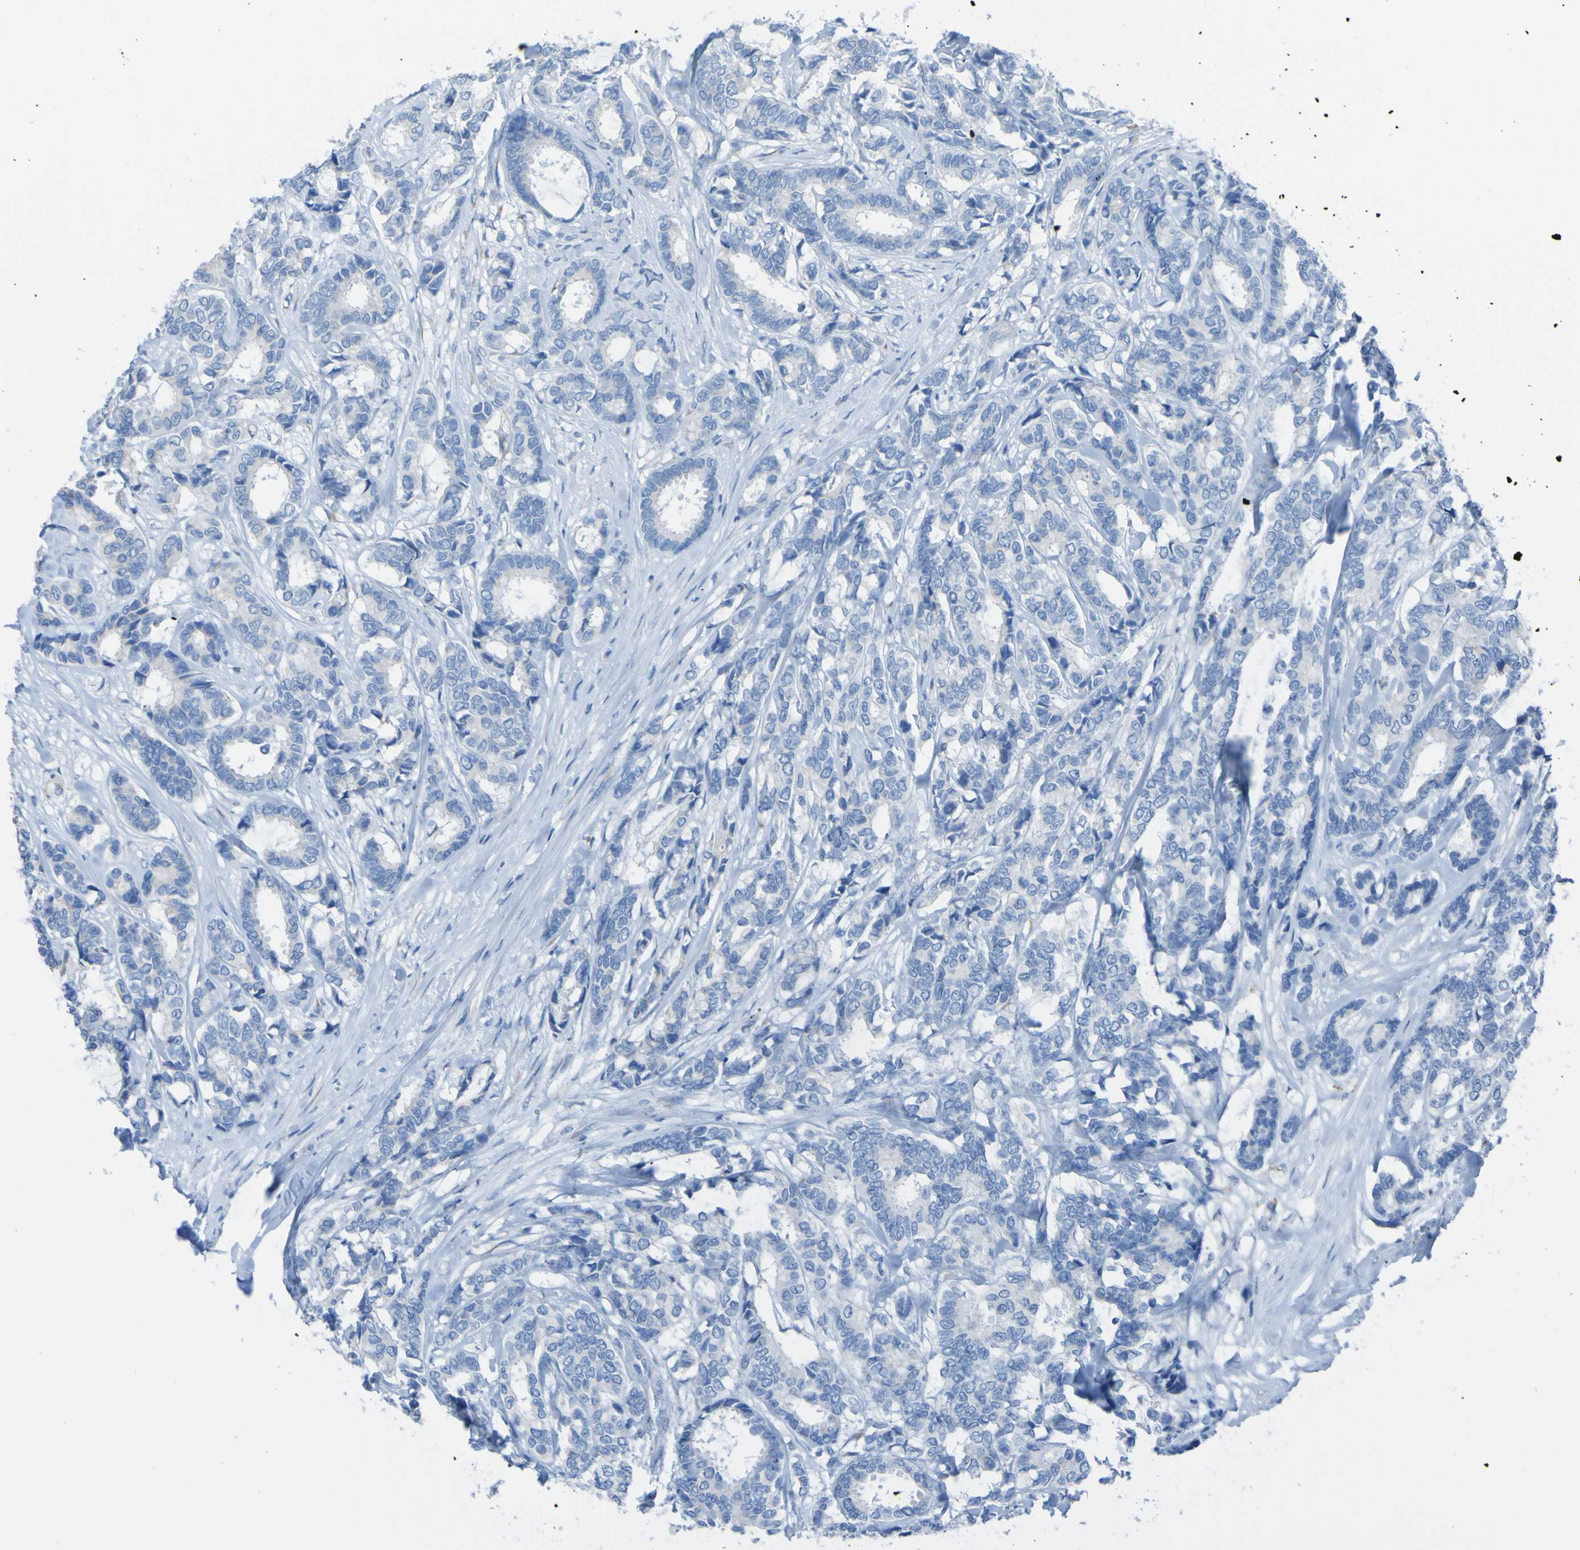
{"staining": {"intensity": "negative", "quantity": "none", "location": "none"}, "tissue": "breast cancer", "cell_type": "Tumor cells", "image_type": "cancer", "snomed": [{"axis": "morphology", "description": "Duct carcinoma"}, {"axis": "topography", "description": "Breast"}], "caption": "Intraductal carcinoma (breast) was stained to show a protein in brown. There is no significant staining in tumor cells.", "gene": "ACMSD", "patient": {"sex": "female", "age": 87}}